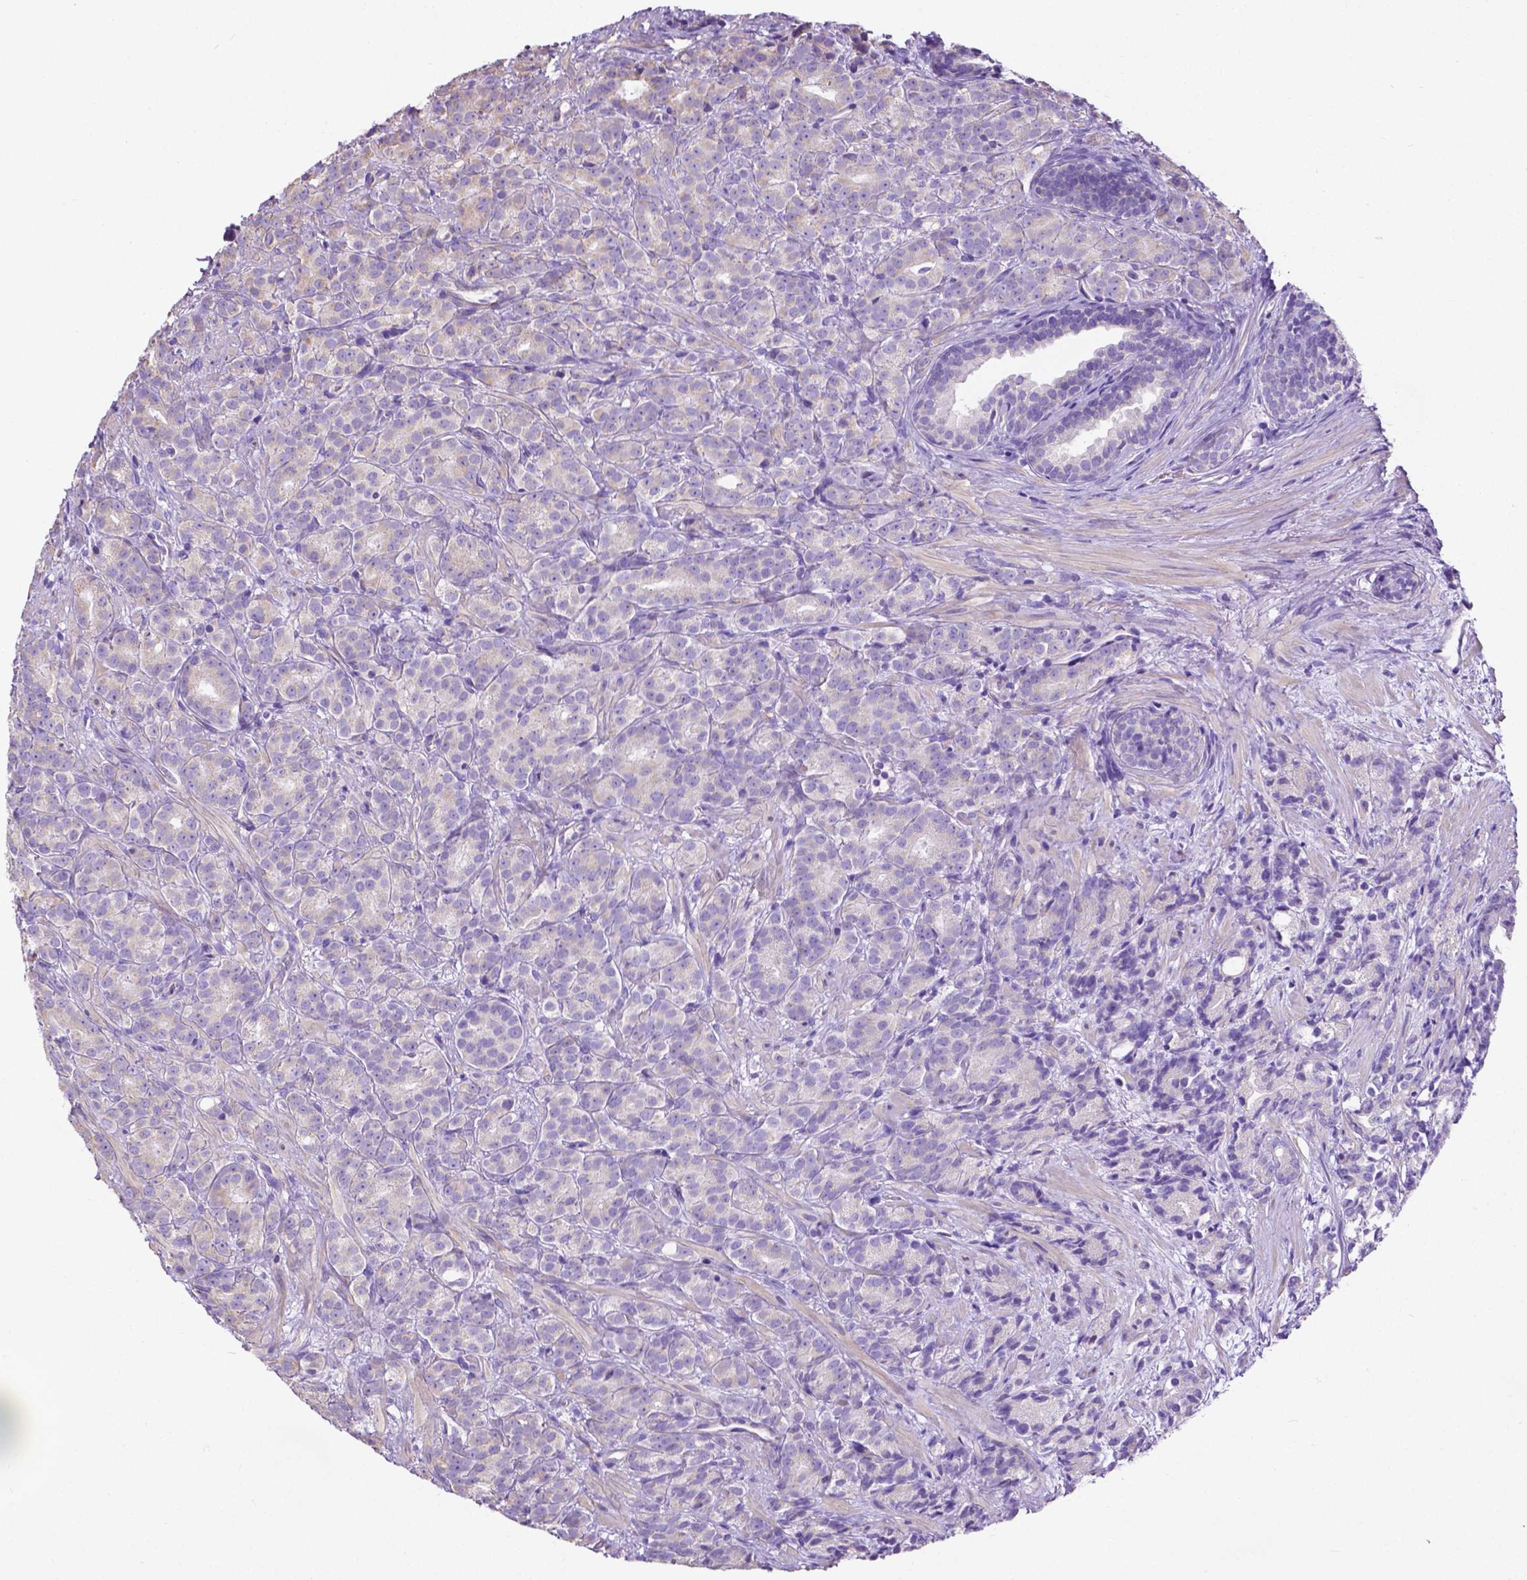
{"staining": {"intensity": "negative", "quantity": "none", "location": "none"}, "tissue": "prostate cancer", "cell_type": "Tumor cells", "image_type": "cancer", "snomed": [{"axis": "morphology", "description": "Adenocarcinoma, High grade"}, {"axis": "topography", "description": "Prostate"}], "caption": "A histopathology image of human high-grade adenocarcinoma (prostate) is negative for staining in tumor cells.", "gene": "MMP9", "patient": {"sex": "male", "age": 90}}